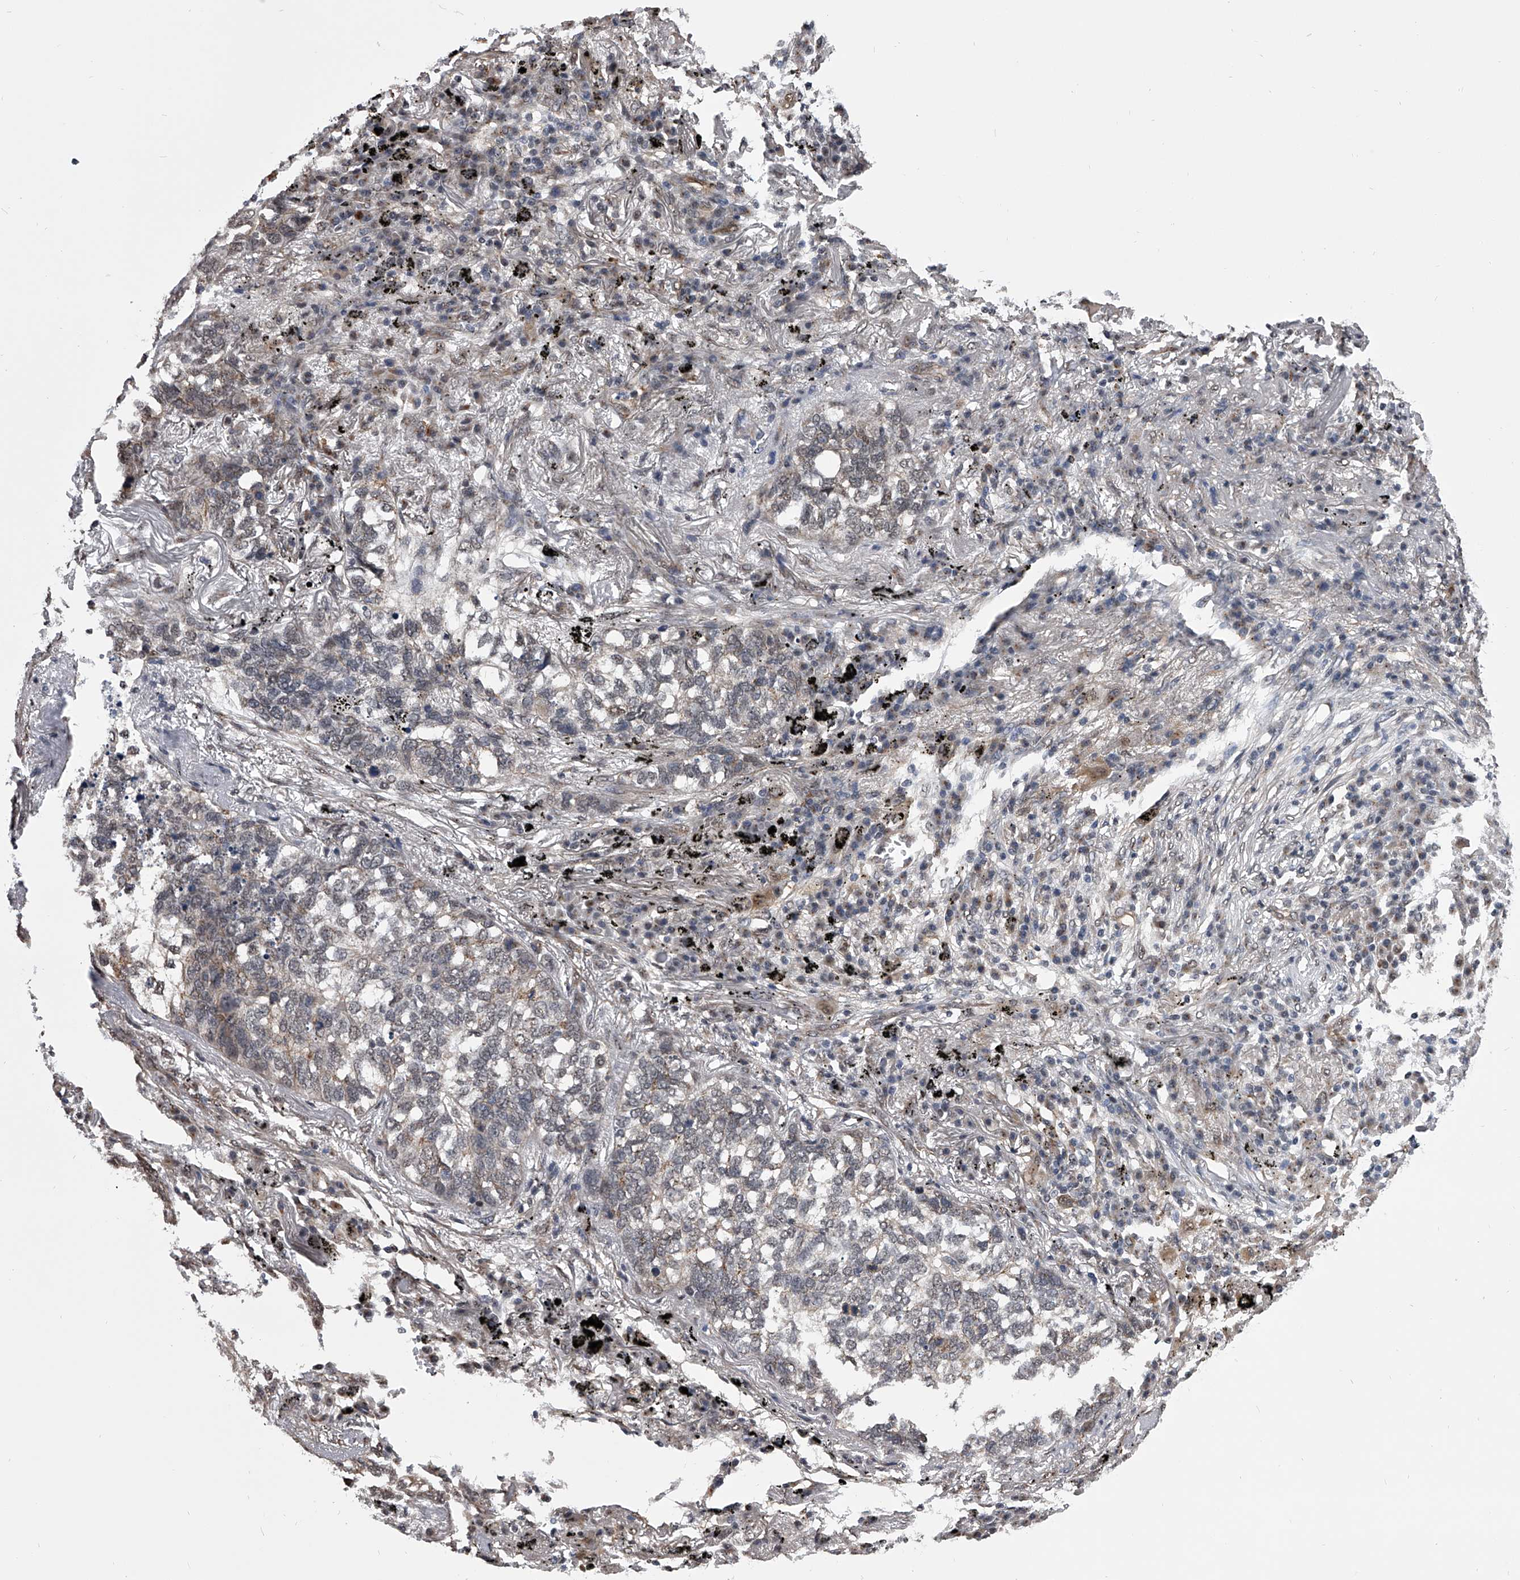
{"staining": {"intensity": "weak", "quantity": "<25%", "location": "nuclear"}, "tissue": "lung cancer", "cell_type": "Tumor cells", "image_type": "cancer", "snomed": [{"axis": "morphology", "description": "Squamous cell carcinoma, NOS"}, {"axis": "topography", "description": "Lung"}], "caption": "IHC of human lung squamous cell carcinoma exhibits no positivity in tumor cells.", "gene": "ZNF76", "patient": {"sex": "female", "age": 63}}